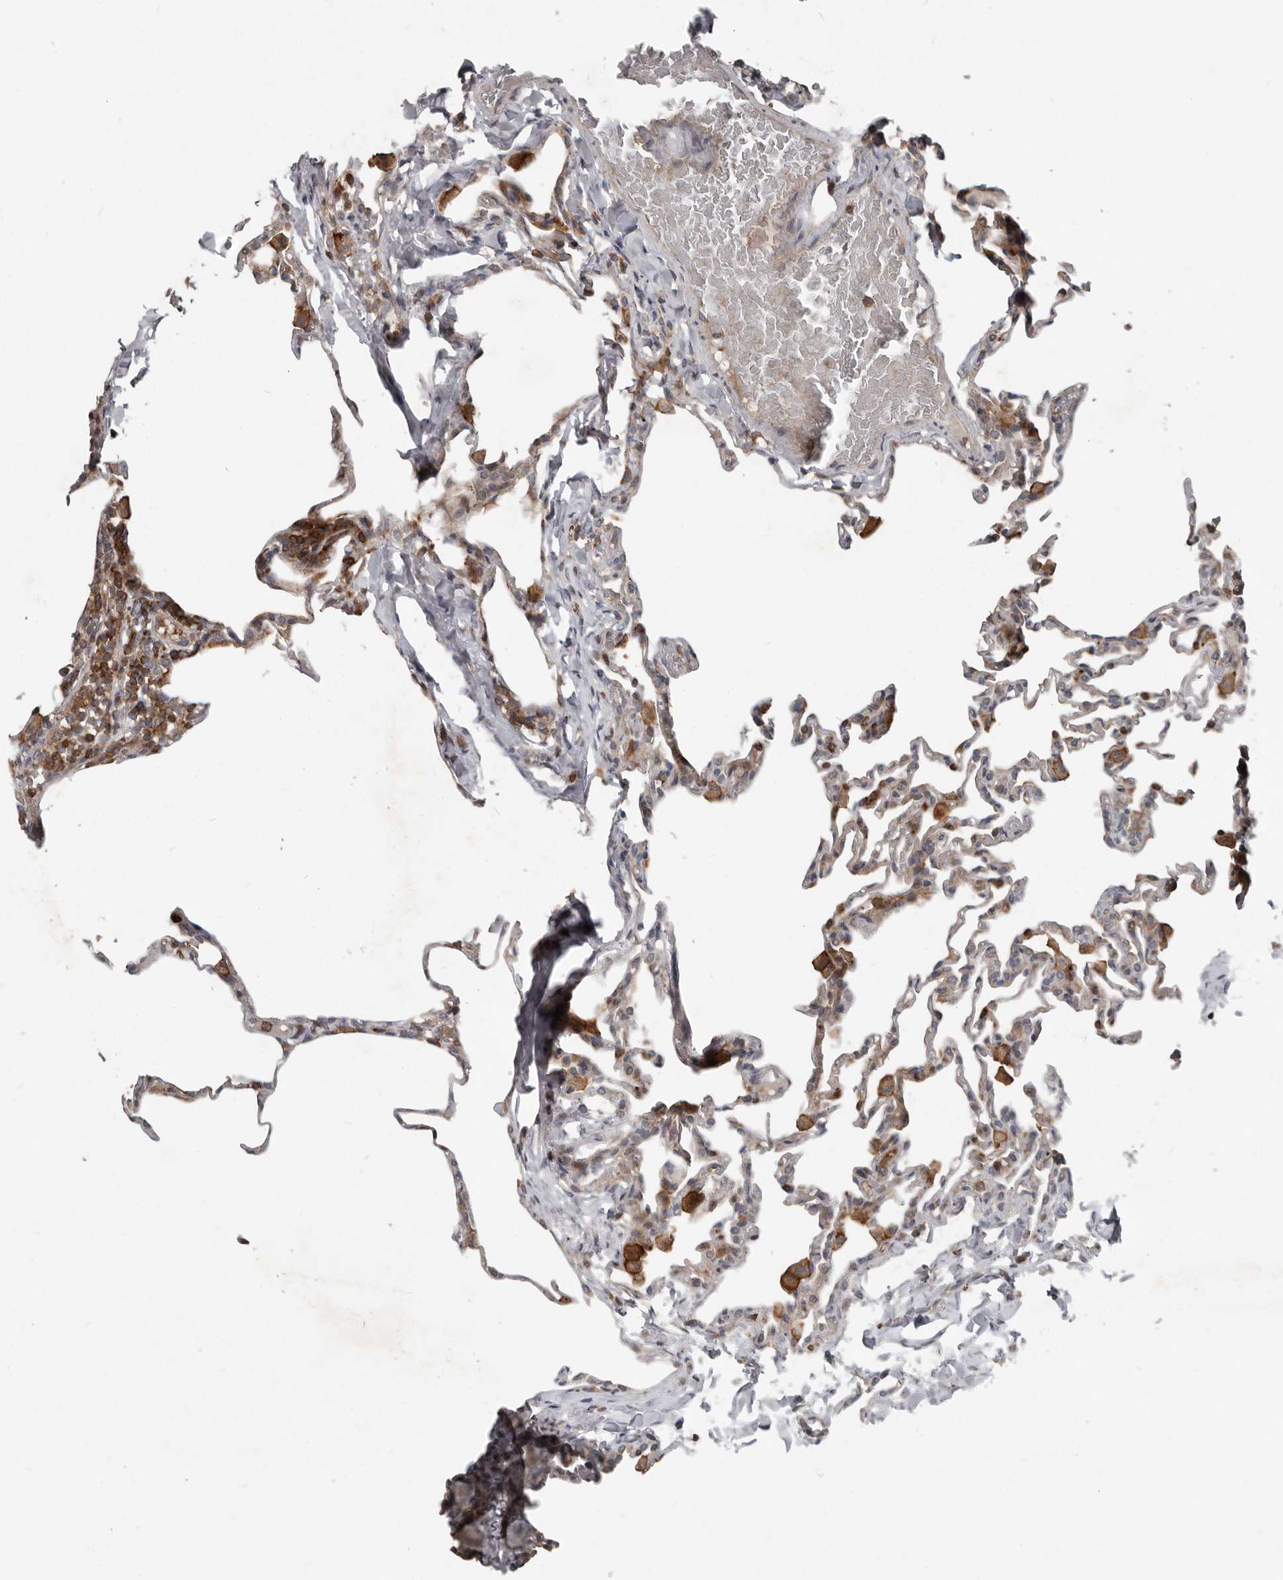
{"staining": {"intensity": "weak", "quantity": "<25%", "location": "cytoplasmic/membranous"}, "tissue": "lung", "cell_type": "Alveolar cells", "image_type": "normal", "snomed": [{"axis": "morphology", "description": "Normal tissue, NOS"}, {"axis": "topography", "description": "Lung"}], "caption": "Immunohistochemistry (IHC) image of benign lung: human lung stained with DAB (3,3'-diaminobenzidine) exhibits no significant protein positivity in alveolar cells.", "gene": "FBXO31", "patient": {"sex": "male", "age": 20}}